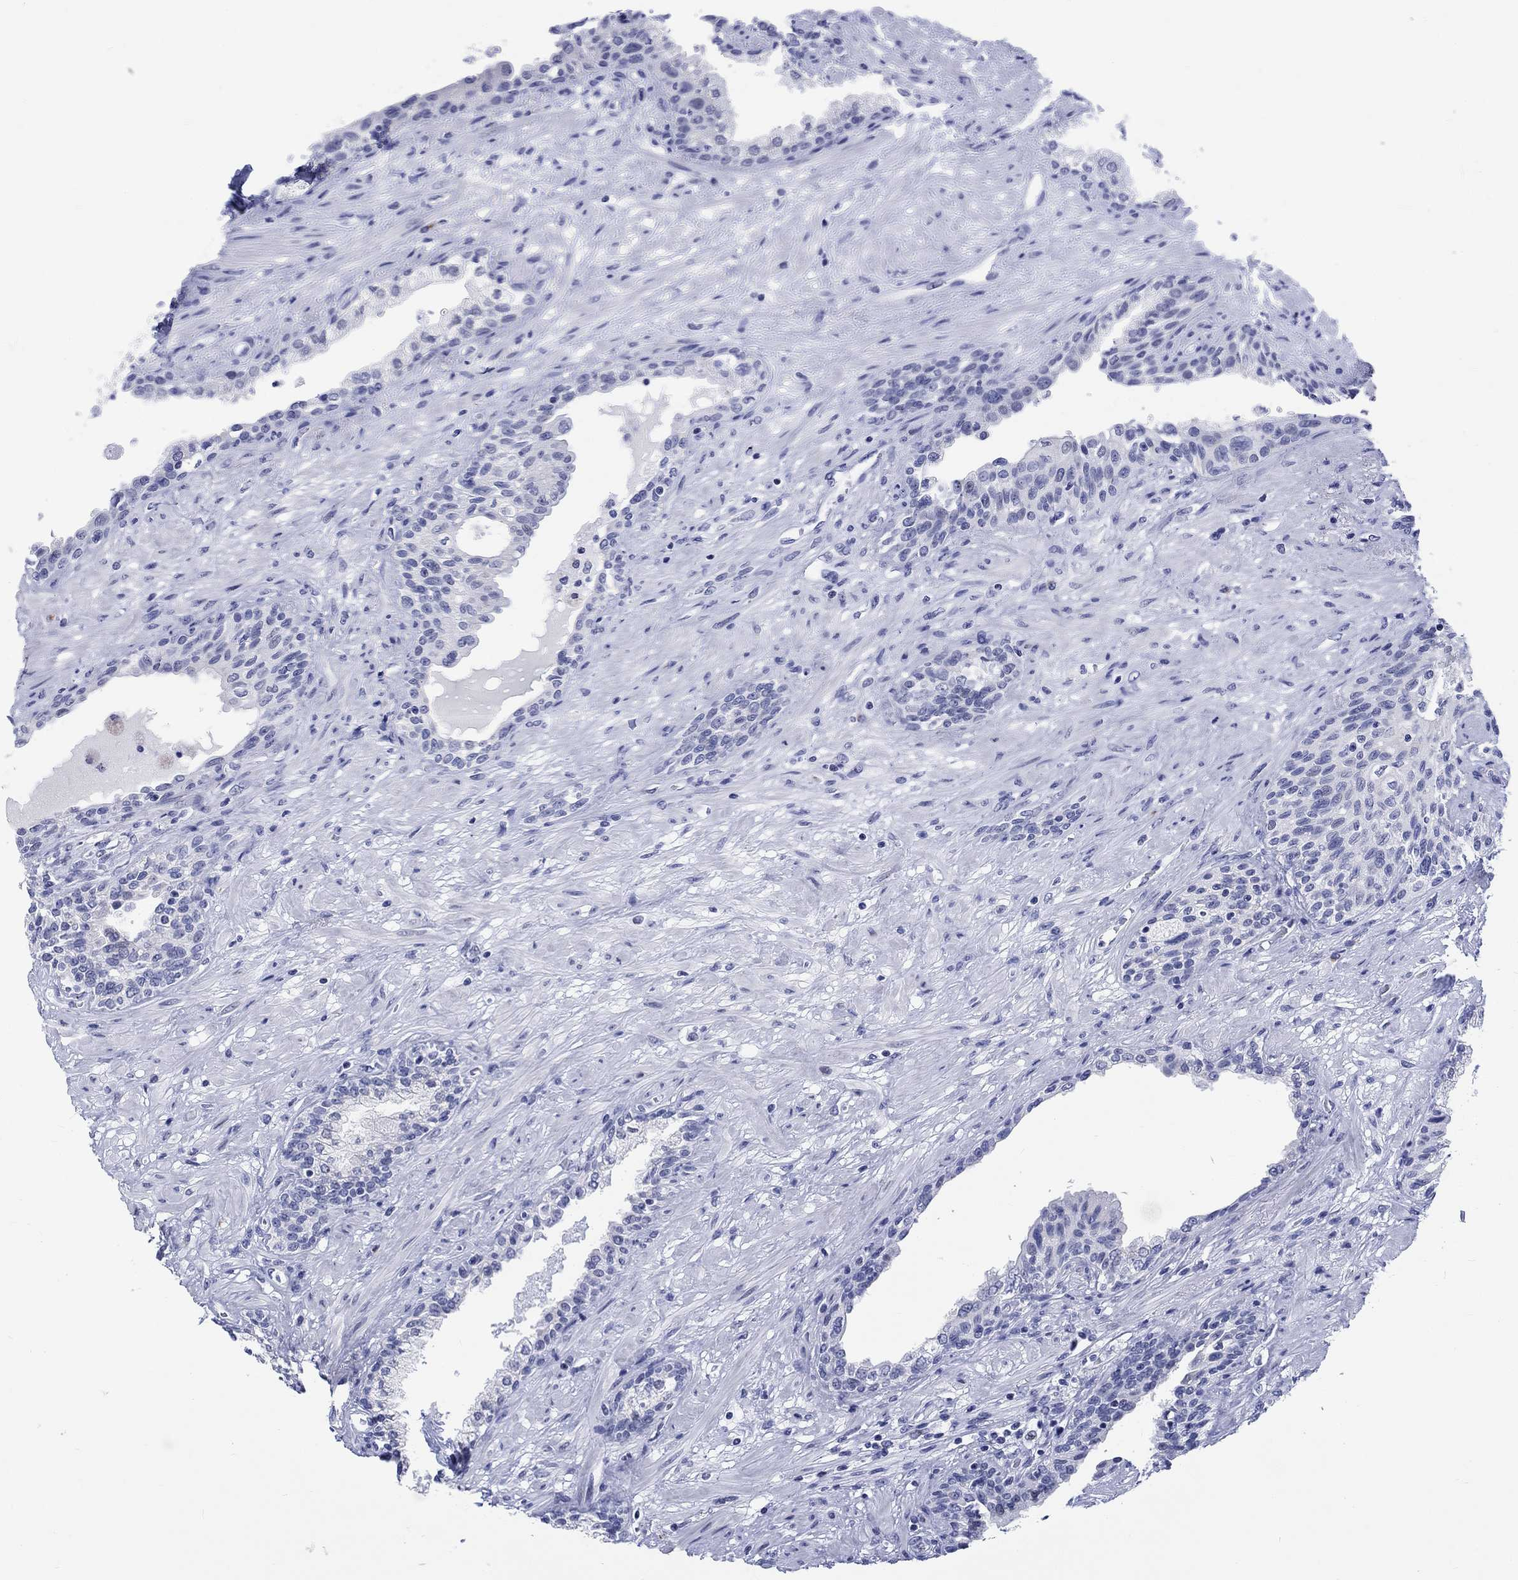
{"staining": {"intensity": "negative", "quantity": "none", "location": "none"}, "tissue": "prostate", "cell_type": "Glandular cells", "image_type": "normal", "snomed": [{"axis": "morphology", "description": "Normal tissue, NOS"}, {"axis": "topography", "description": "Prostate"}], "caption": "Immunohistochemistry histopathology image of benign prostate: human prostate stained with DAB (3,3'-diaminobenzidine) displays no significant protein staining in glandular cells.", "gene": "KRT76", "patient": {"sex": "male", "age": 63}}